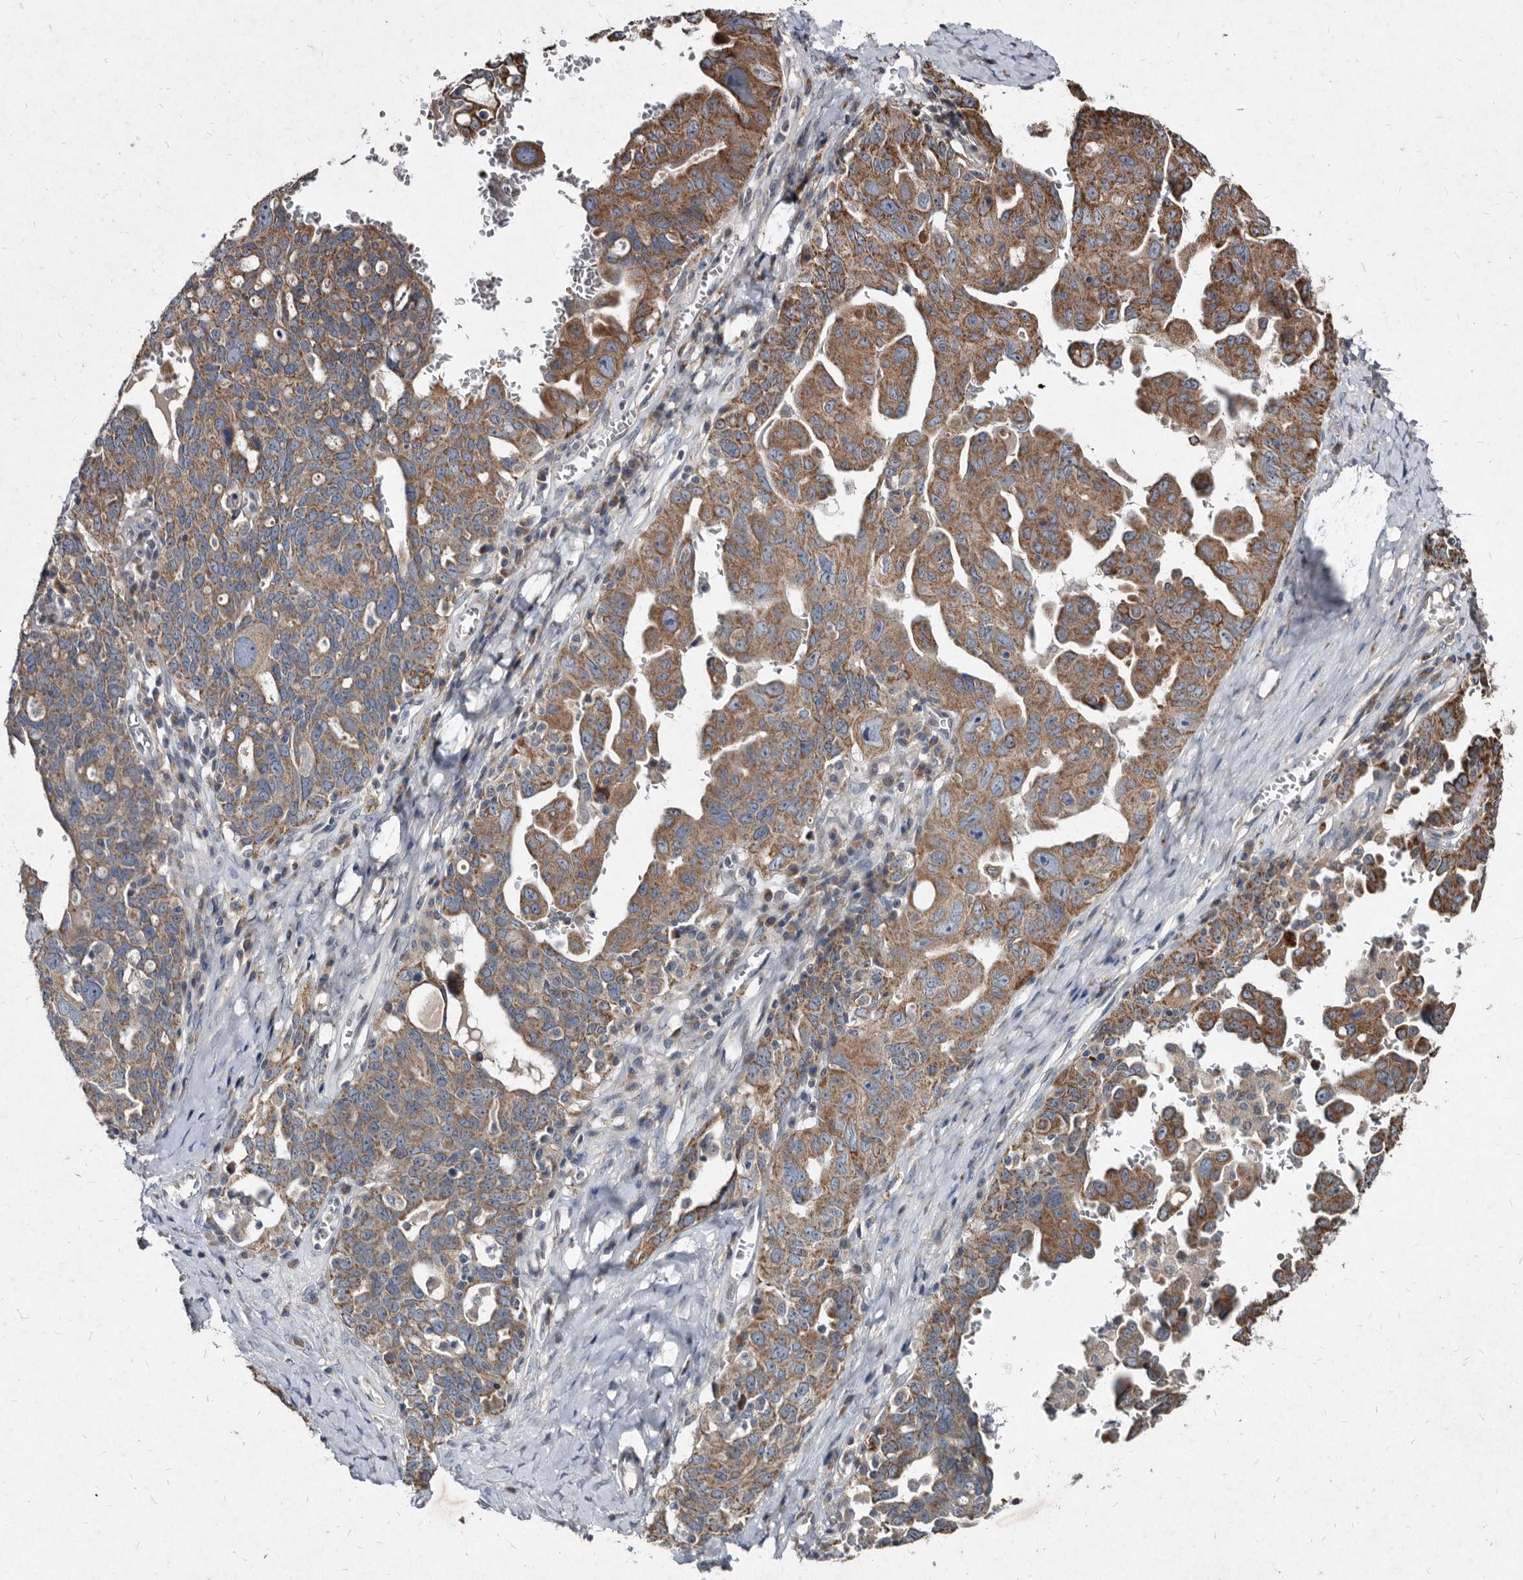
{"staining": {"intensity": "moderate", "quantity": ">75%", "location": "cytoplasmic/membranous"}, "tissue": "ovarian cancer", "cell_type": "Tumor cells", "image_type": "cancer", "snomed": [{"axis": "morphology", "description": "Carcinoma, endometroid"}, {"axis": "topography", "description": "Ovary"}], "caption": "About >75% of tumor cells in human endometroid carcinoma (ovarian) reveal moderate cytoplasmic/membranous protein positivity as visualized by brown immunohistochemical staining.", "gene": "YPEL3", "patient": {"sex": "female", "age": 62}}